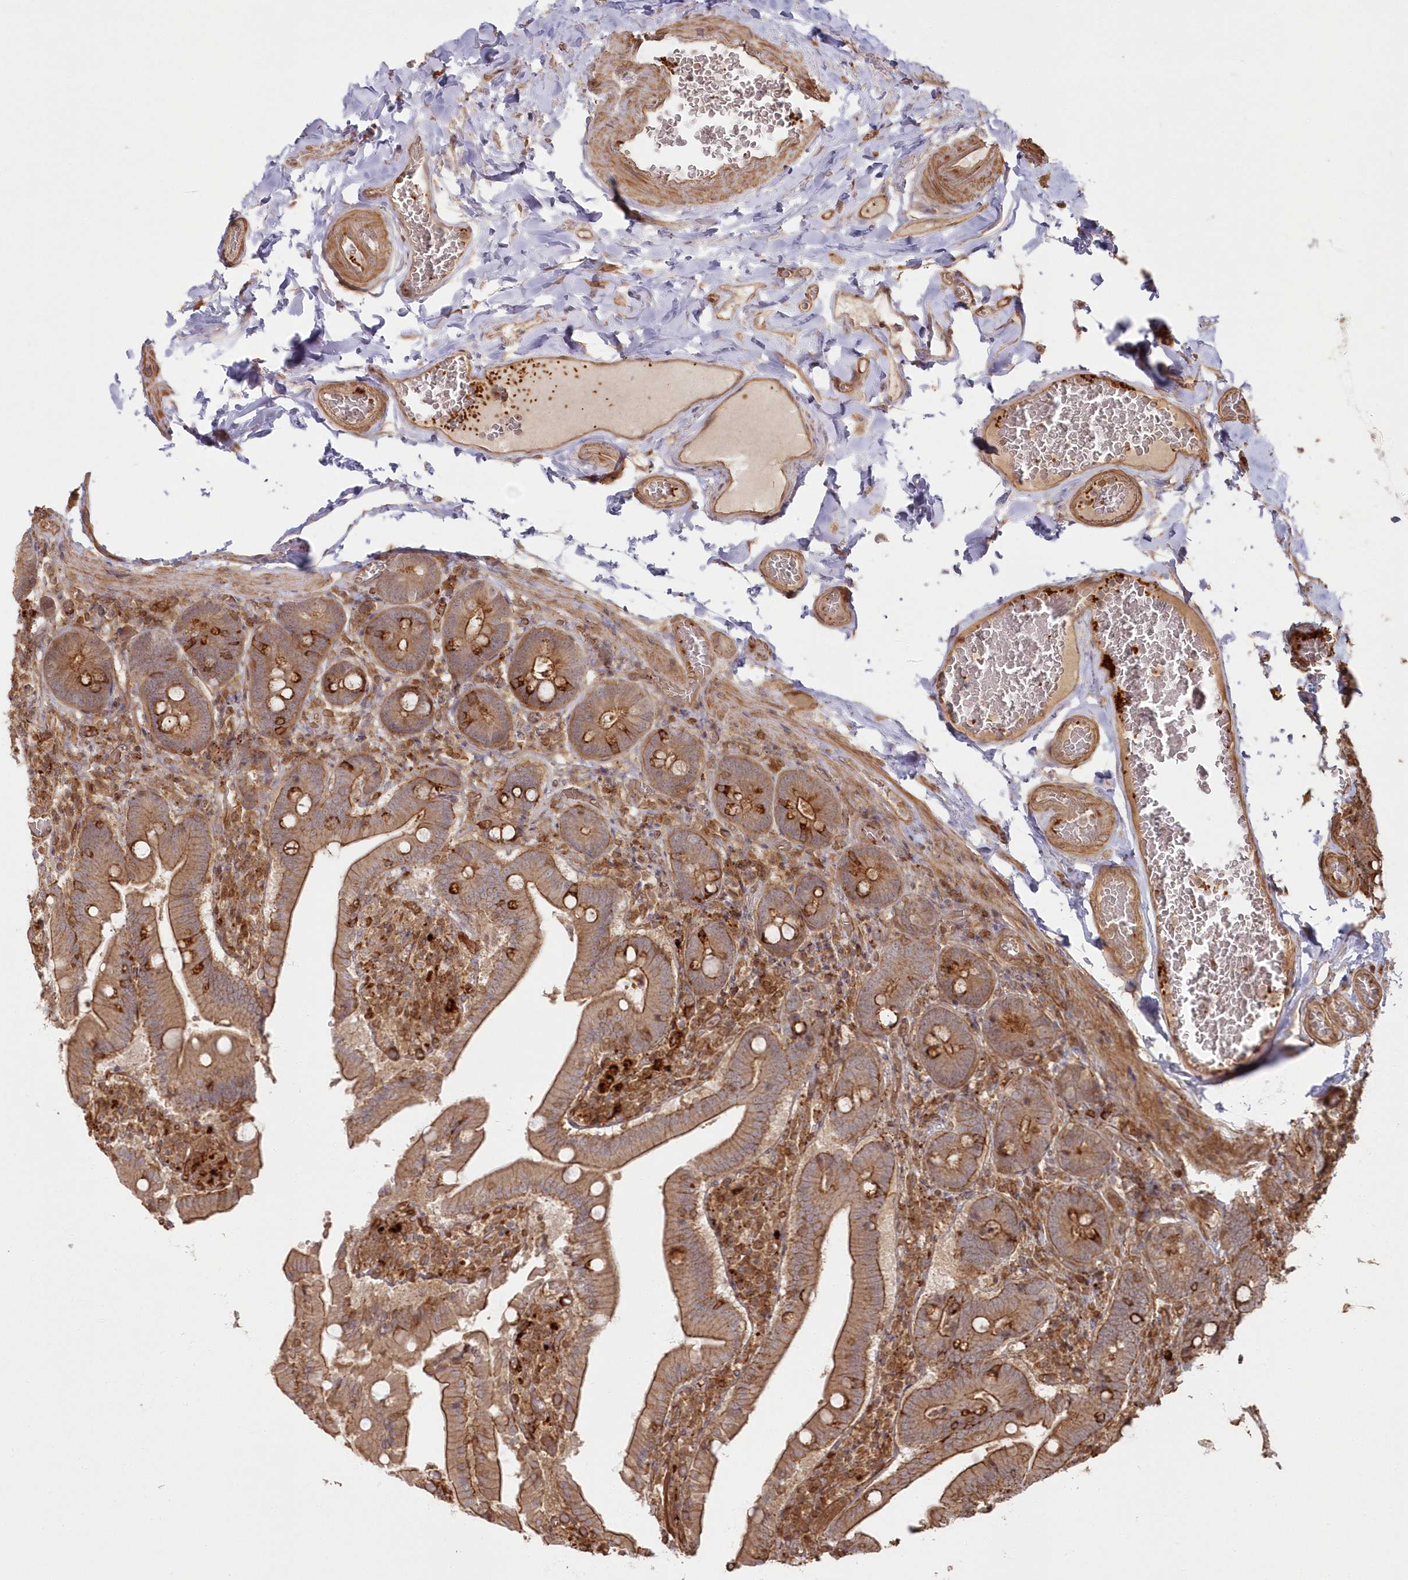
{"staining": {"intensity": "moderate", "quantity": ">75%", "location": "cytoplasmic/membranous"}, "tissue": "duodenum", "cell_type": "Glandular cells", "image_type": "normal", "snomed": [{"axis": "morphology", "description": "Normal tissue, NOS"}, {"axis": "topography", "description": "Duodenum"}], "caption": "A photomicrograph showing moderate cytoplasmic/membranous expression in approximately >75% of glandular cells in benign duodenum, as visualized by brown immunohistochemical staining.", "gene": "RGCC", "patient": {"sex": "female", "age": 62}}